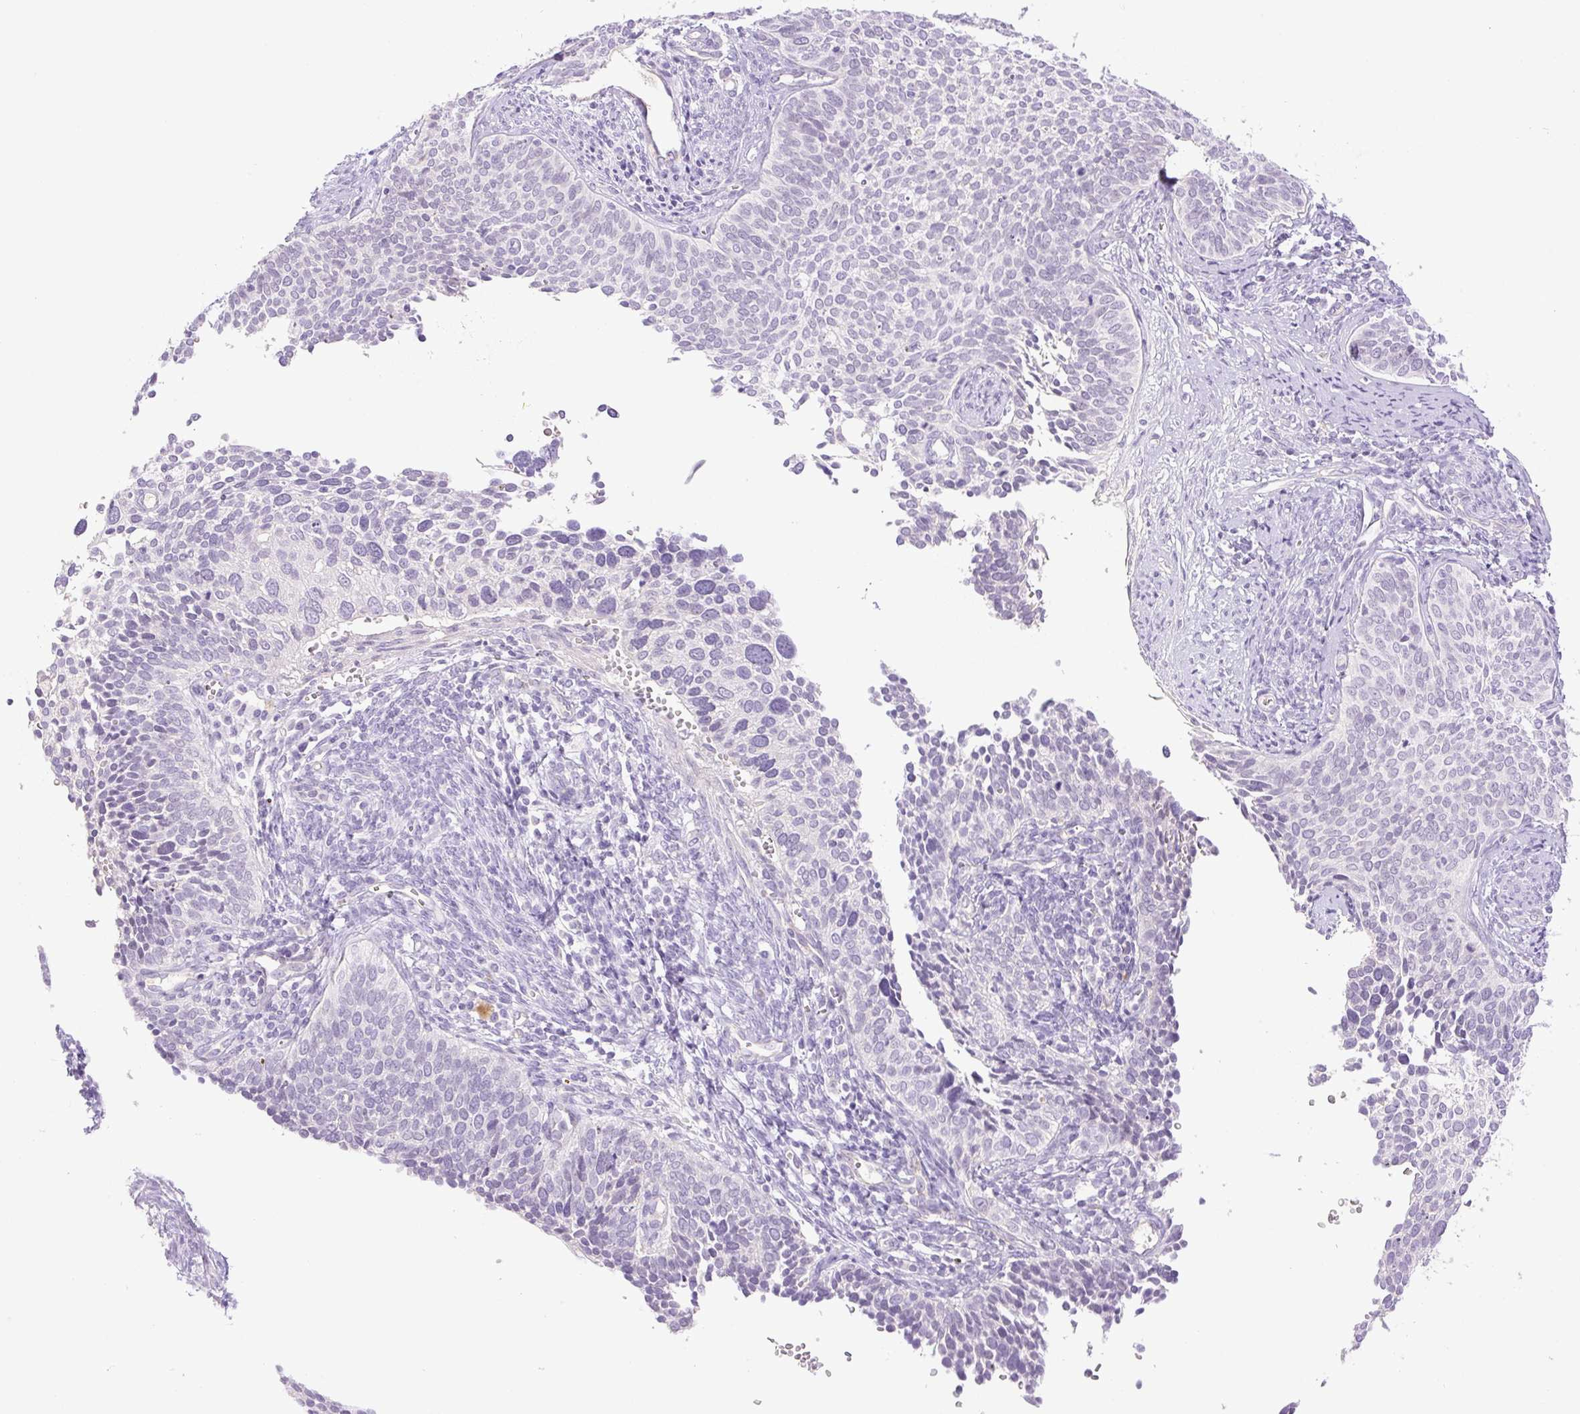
{"staining": {"intensity": "negative", "quantity": "none", "location": "none"}, "tissue": "cervical cancer", "cell_type": "Tumor cells", "image_type": "cancer", "snomed": [{"axis": "morphology", "description": "Squamous cell carcinoma, NOS"}, {"axis": "topography", "description": "Cervix"}], "caption": "Immunohistochemical staining of cervical cancer (squamous cell carcinoma) exhibits no significant expression in tumor cells.", "gene": "MIA2", "patient": {"sex": "female", "age": 34}}